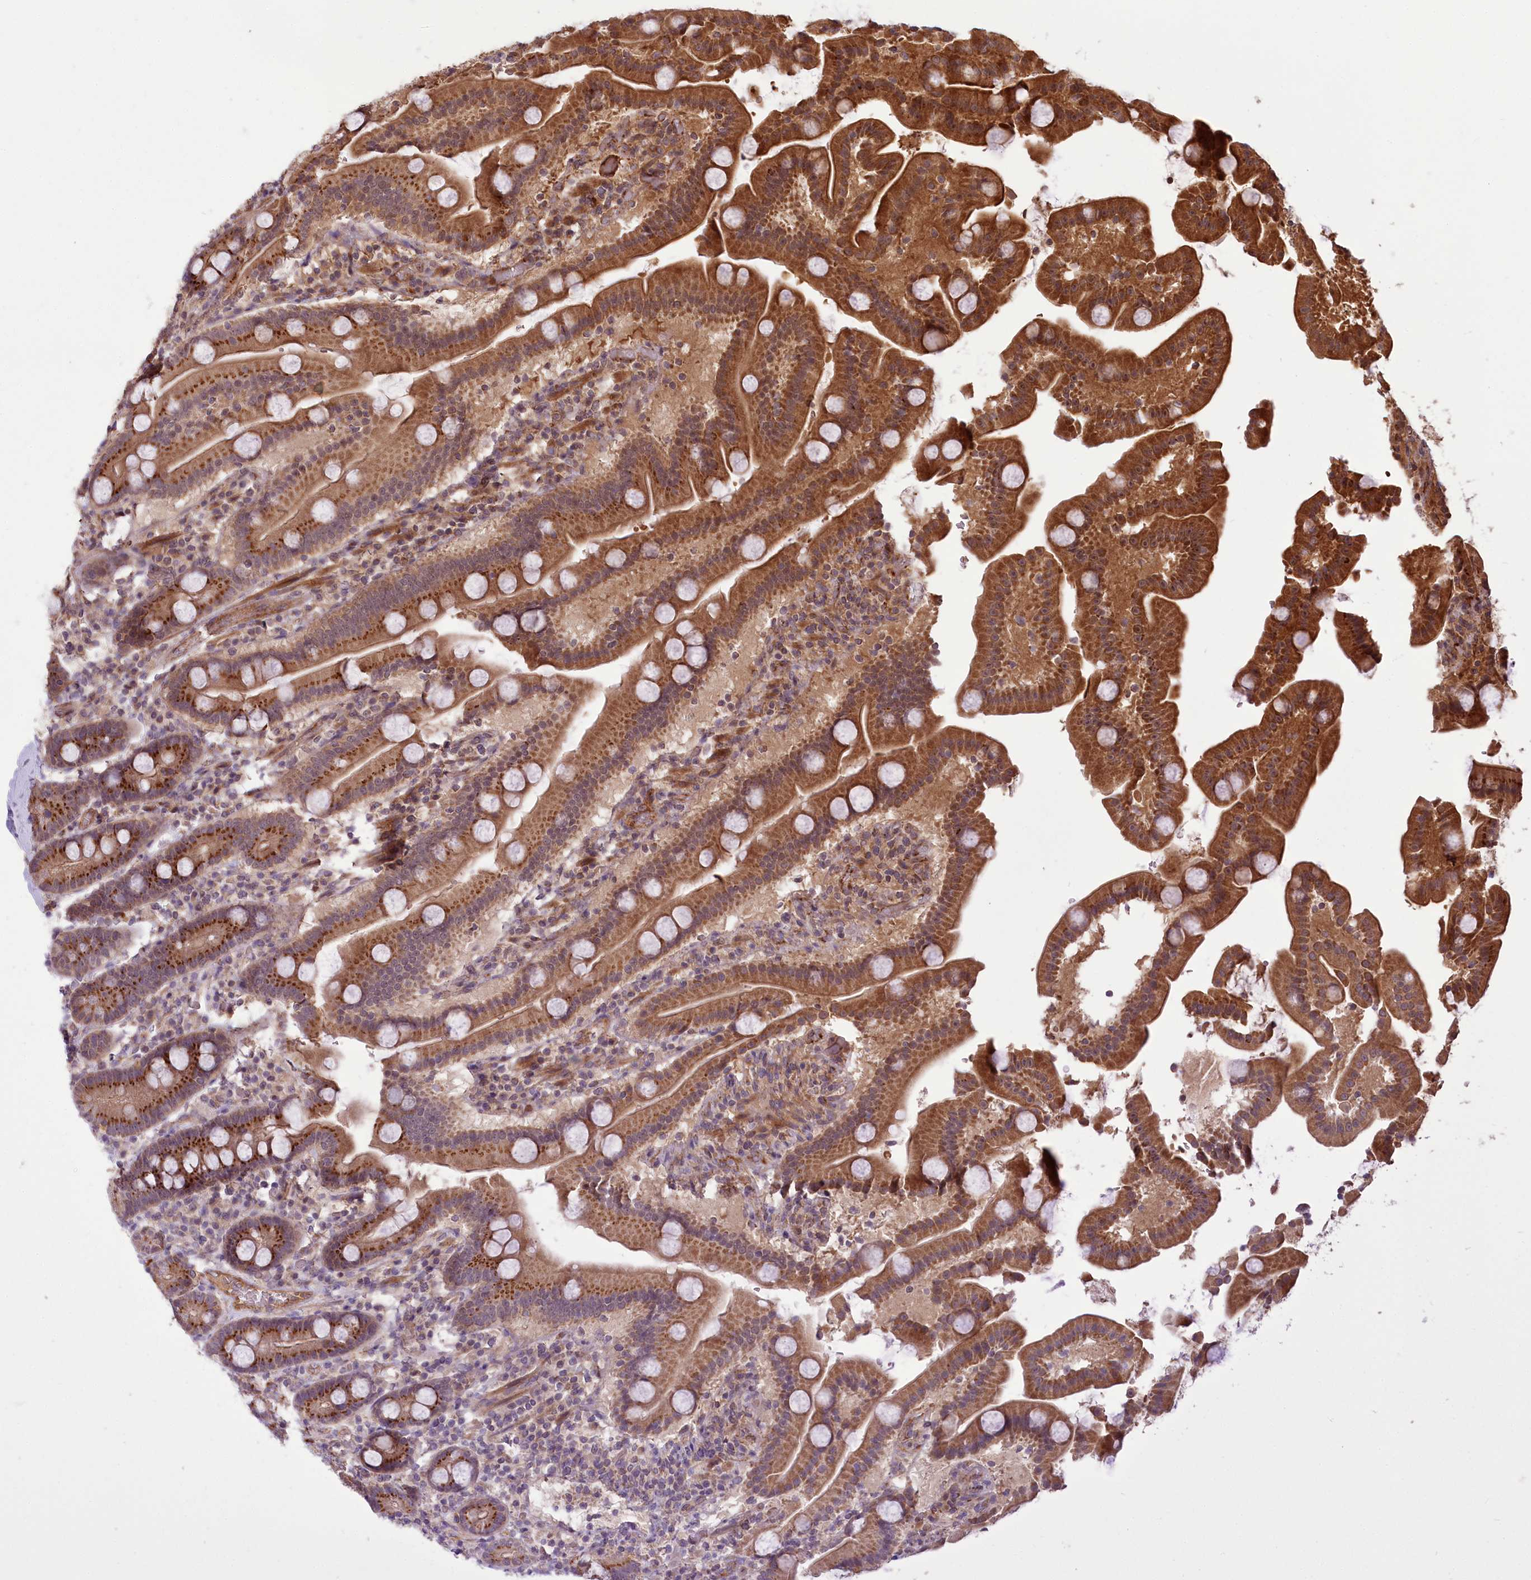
{"staining": {"intensity": "strong", "quantity": ">75%", "location": "cytoplasmic/membranous"}, "tissue": "duodenum", "cell_type": "Glandular cells", "image_type": "normal", "snomed": [{"axis": "morphology", "description": "Normal tissue, NOS"}, {"axis": "topography", "description": "Duodenum"}], "caption": "About >75% of glandular cells in normal human duodenum reveal strong cytoplasmic/membranous protein staining as visualized by brown immunohistochemical staining.", "gene": "CARD19", "patient": {"sex": "male", "age": 55}}